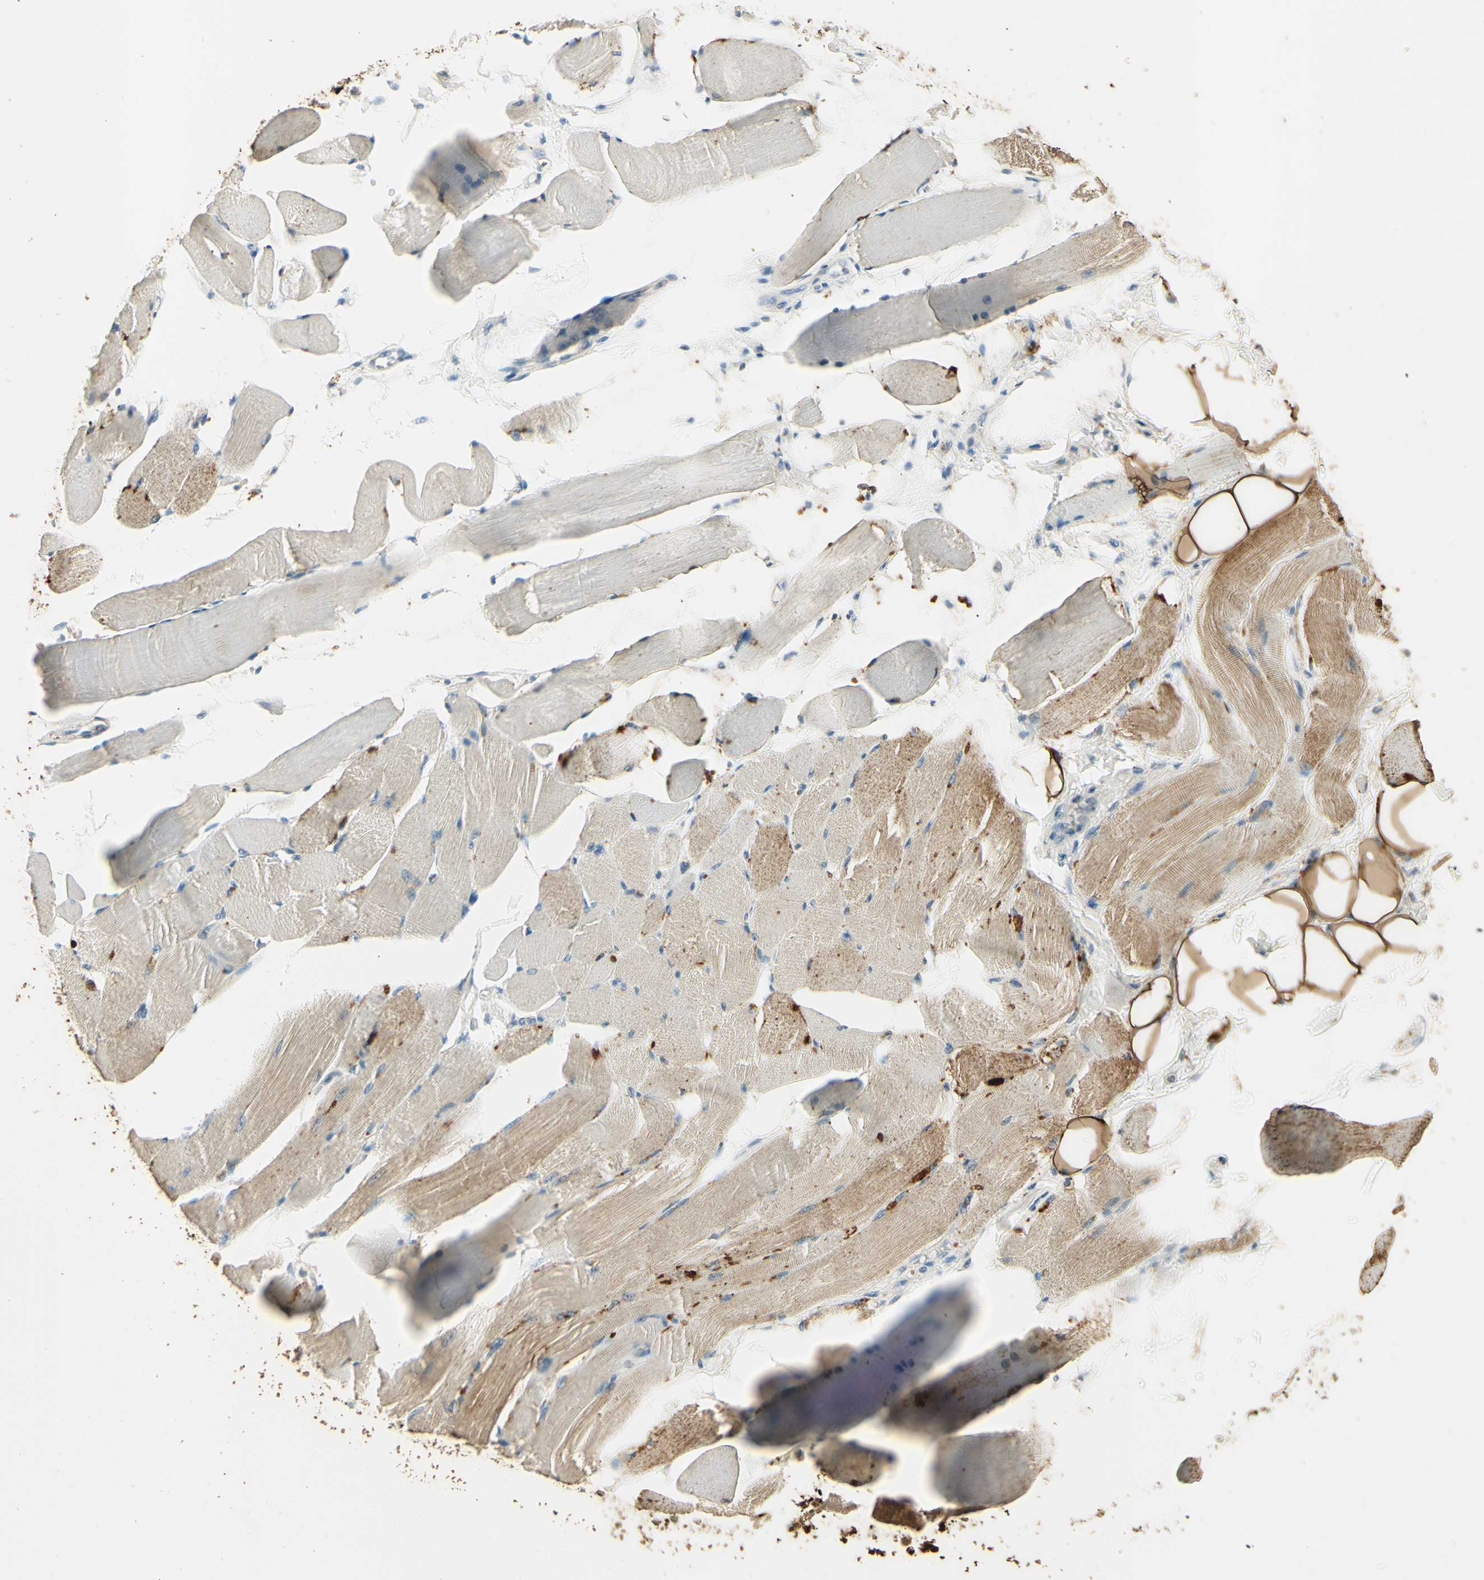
{"staining": {"intensity": "weak", "quantity": "25%-75%", "location": "cytoplasmic/membranous"}, "tissue": "skeletal muscle", "cell_type": "Myocytes", "image_type": "normal", "snomed": [{"axis": "morphology", "description": "Normal tissue, NOS"}, {"axis": "topography", "description": "Skeletal muscle"}, {"axis": "topography", "description": "Peripheral nerve tissue"}], "caption": "Protein staining of benign skeletal muscle exhibits weak cytoplasmic/membranous positivity in approximately 25%-75% of myocytes.", "gene": "ARHGEF17", "patient": {"sex": "female", "age": 84}}